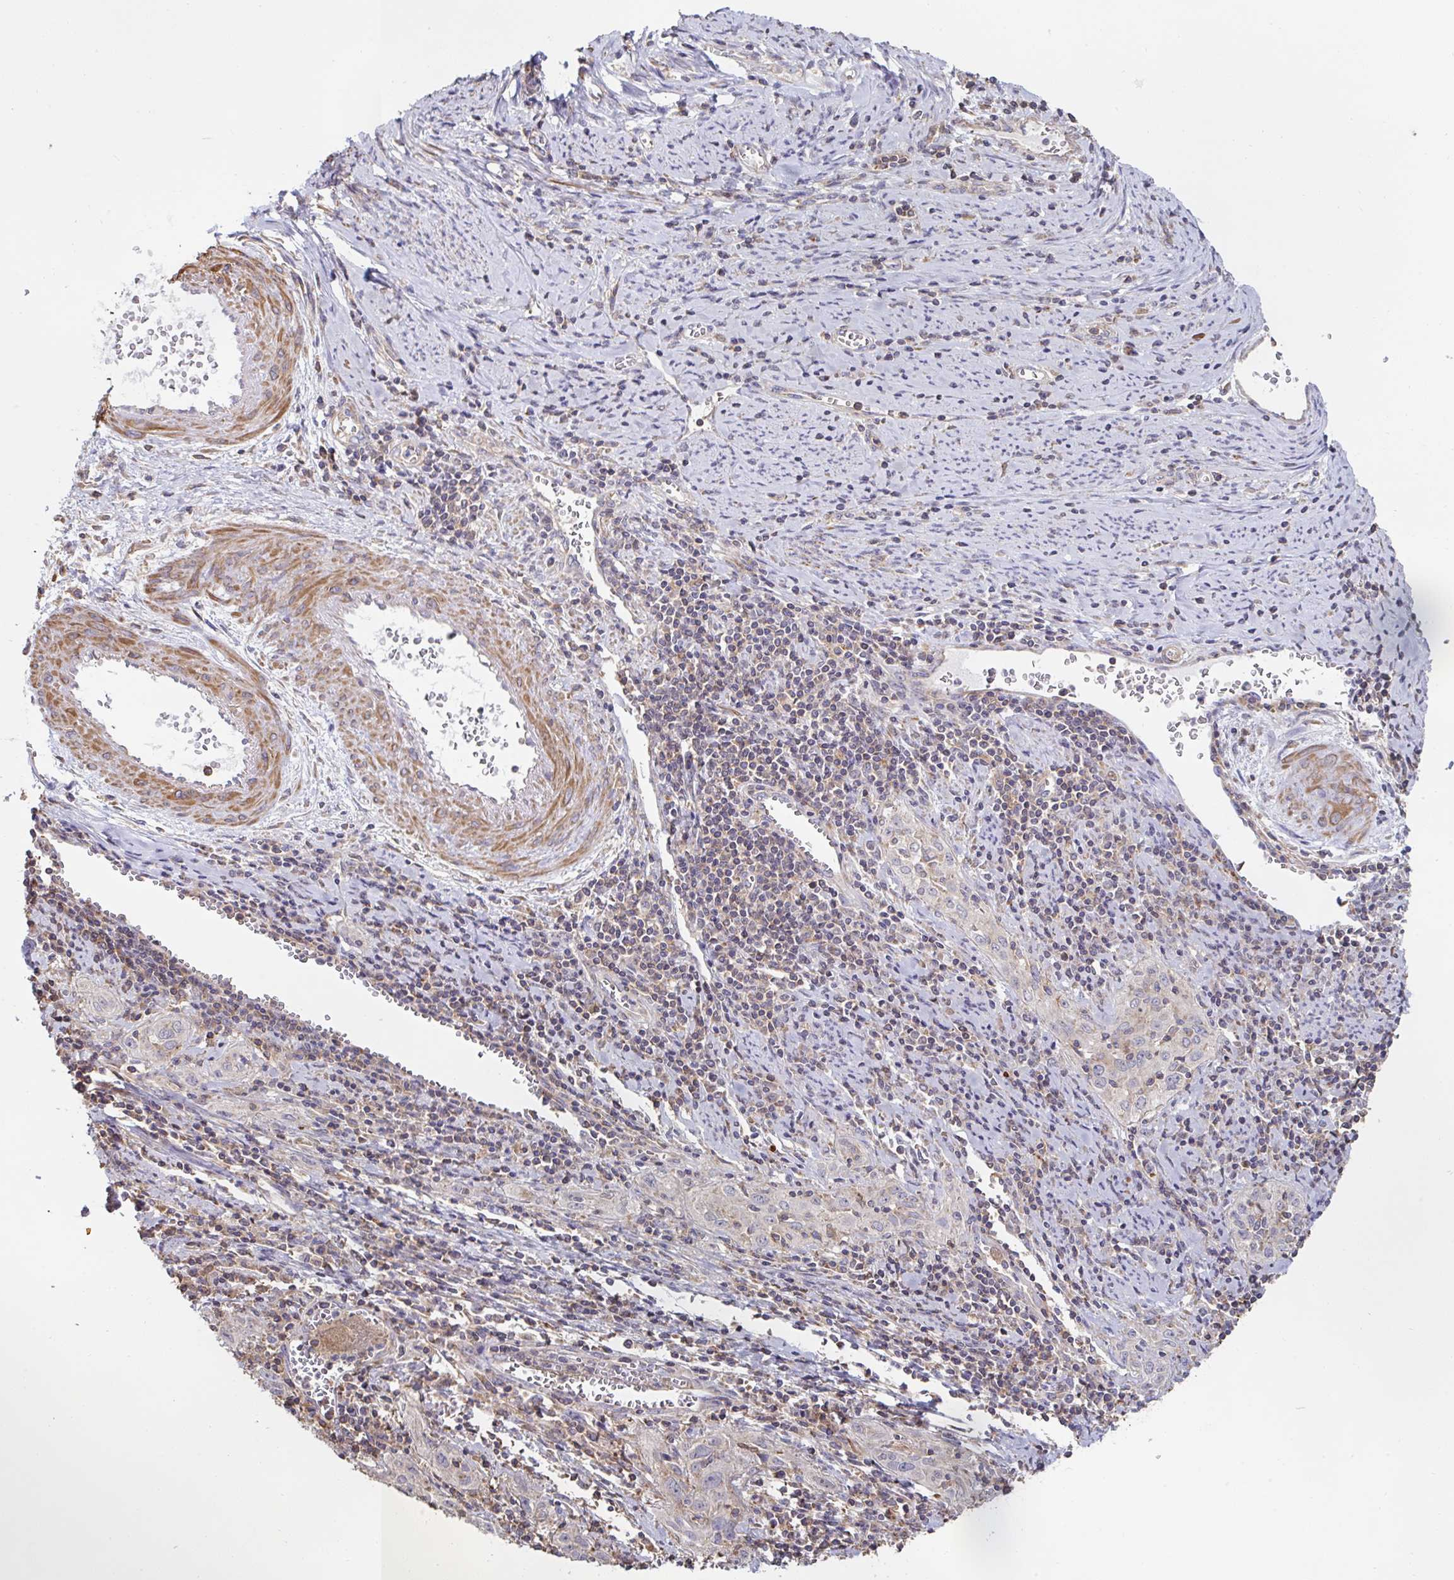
{"staining": {"intensity": "weak", "quantity": "<25%", "location": "cytoplasmic/membranous"}, "tissue": "cervical cancer", "cell_type": "Tumor cells", "image_type": "cancer", "snomed": [{"axis": "morphology", "description": "Squamous cell carcinoma, NOS"}, {"axis": "topography", "description": "Cervix"}], "caption": "An immunohistochemistry (IHC) image of cervical cancer (squamous cell carcinoma) is shown. There is no staining in tumor cells of cervical cancer (squamous cell carcinoma).", "gene": "DZANK1", "patient": {"sex": "female", "age": 57}}